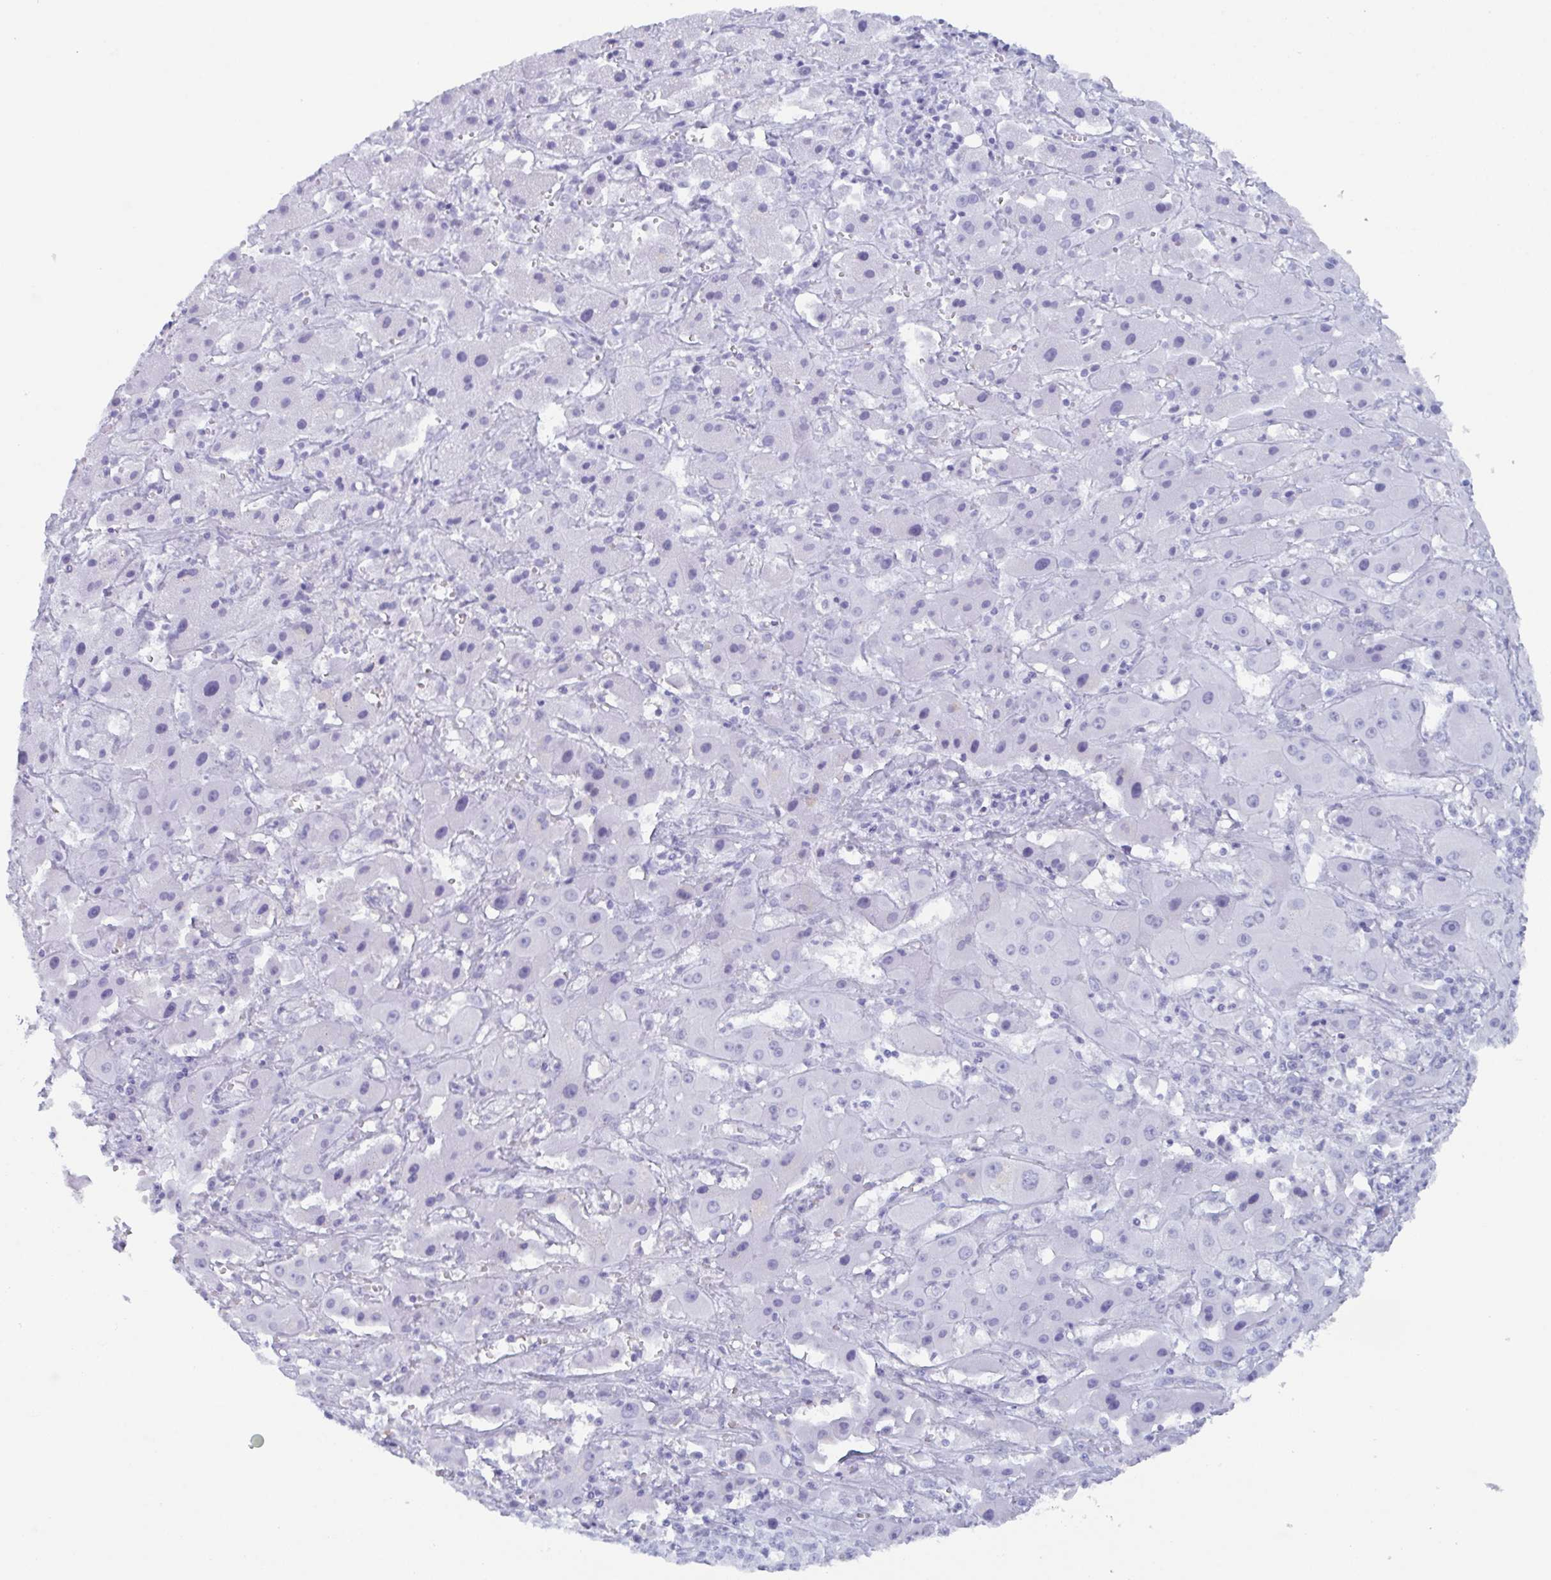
{"staining": {"intensity": "negative", "quantity": "none", "location": "none"}, "tissue": "liver cancer", "cell_type": "Tumor cells", "image_type": "cancer", "snomed": [{"axis": "morphology", "description": "Cholangiocarcinoma"}, {"axis": "topography", "description": "Liver"}], "caption": "Tumor cells show no significant positivity in liver cancer (cholangiocarcinoma).", "gene": "ZFP64", "patient": {"sex": "female", "age": 61}}